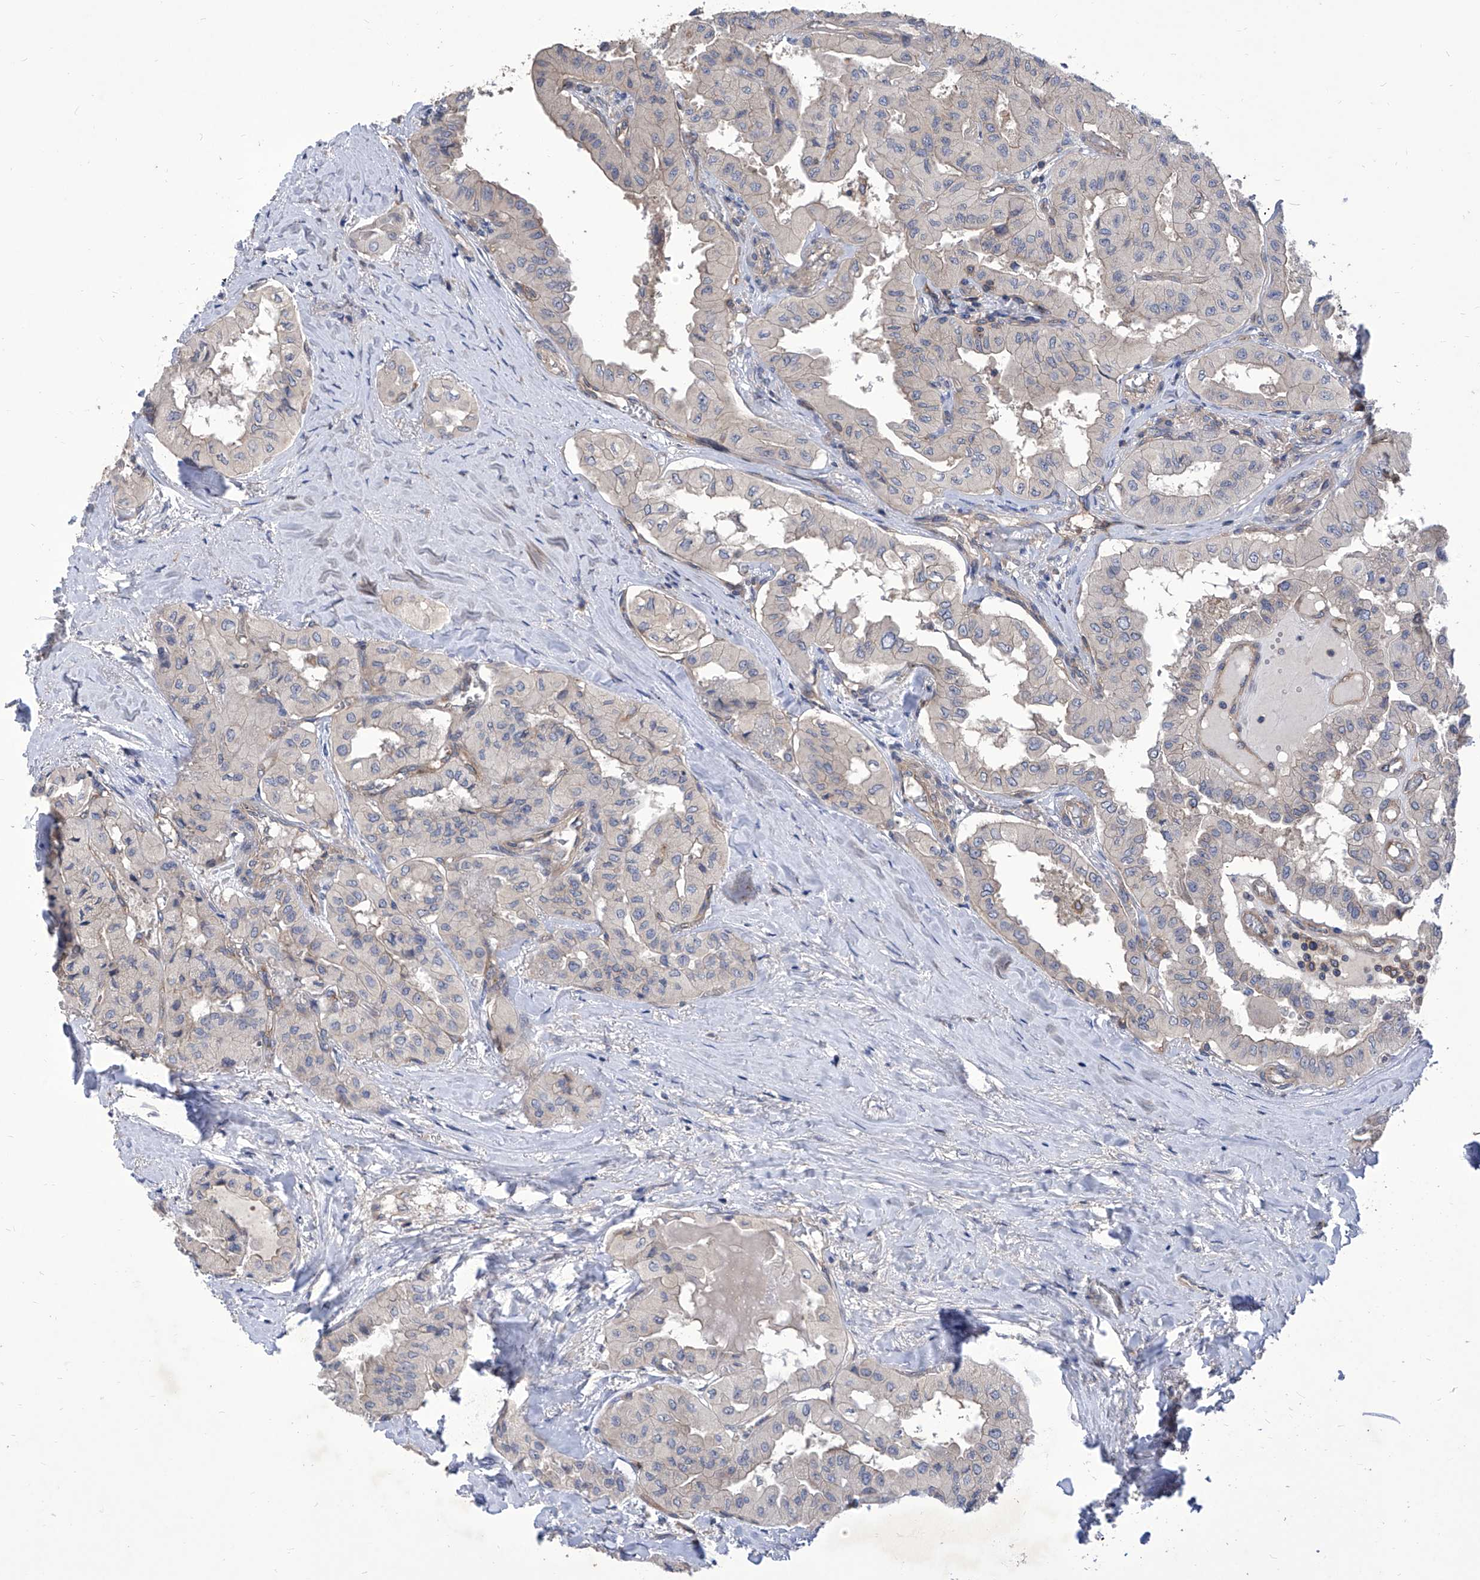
{"staining": {"intensity": "negative", "quantity": "none", "location": "none"}, "tissue": "thyroid cancer", "cell_type": "Tumor cells", "image_type": "cancer", "snomed": [{"axis": "morphology", "description": "Papillary adenocarcinoma, NOS"}, {"axis": "topography", "description": "Thyroid gland"}], "caption": "Immunohistochemistry (IHC) histopathology image of thyroid cancer (papillary adenocarcinoma) stained for a protein (brown), which displays no expression in tumor cells.", "gene": "TJAP1", "patient": {"sex": "female", "age": 59}}